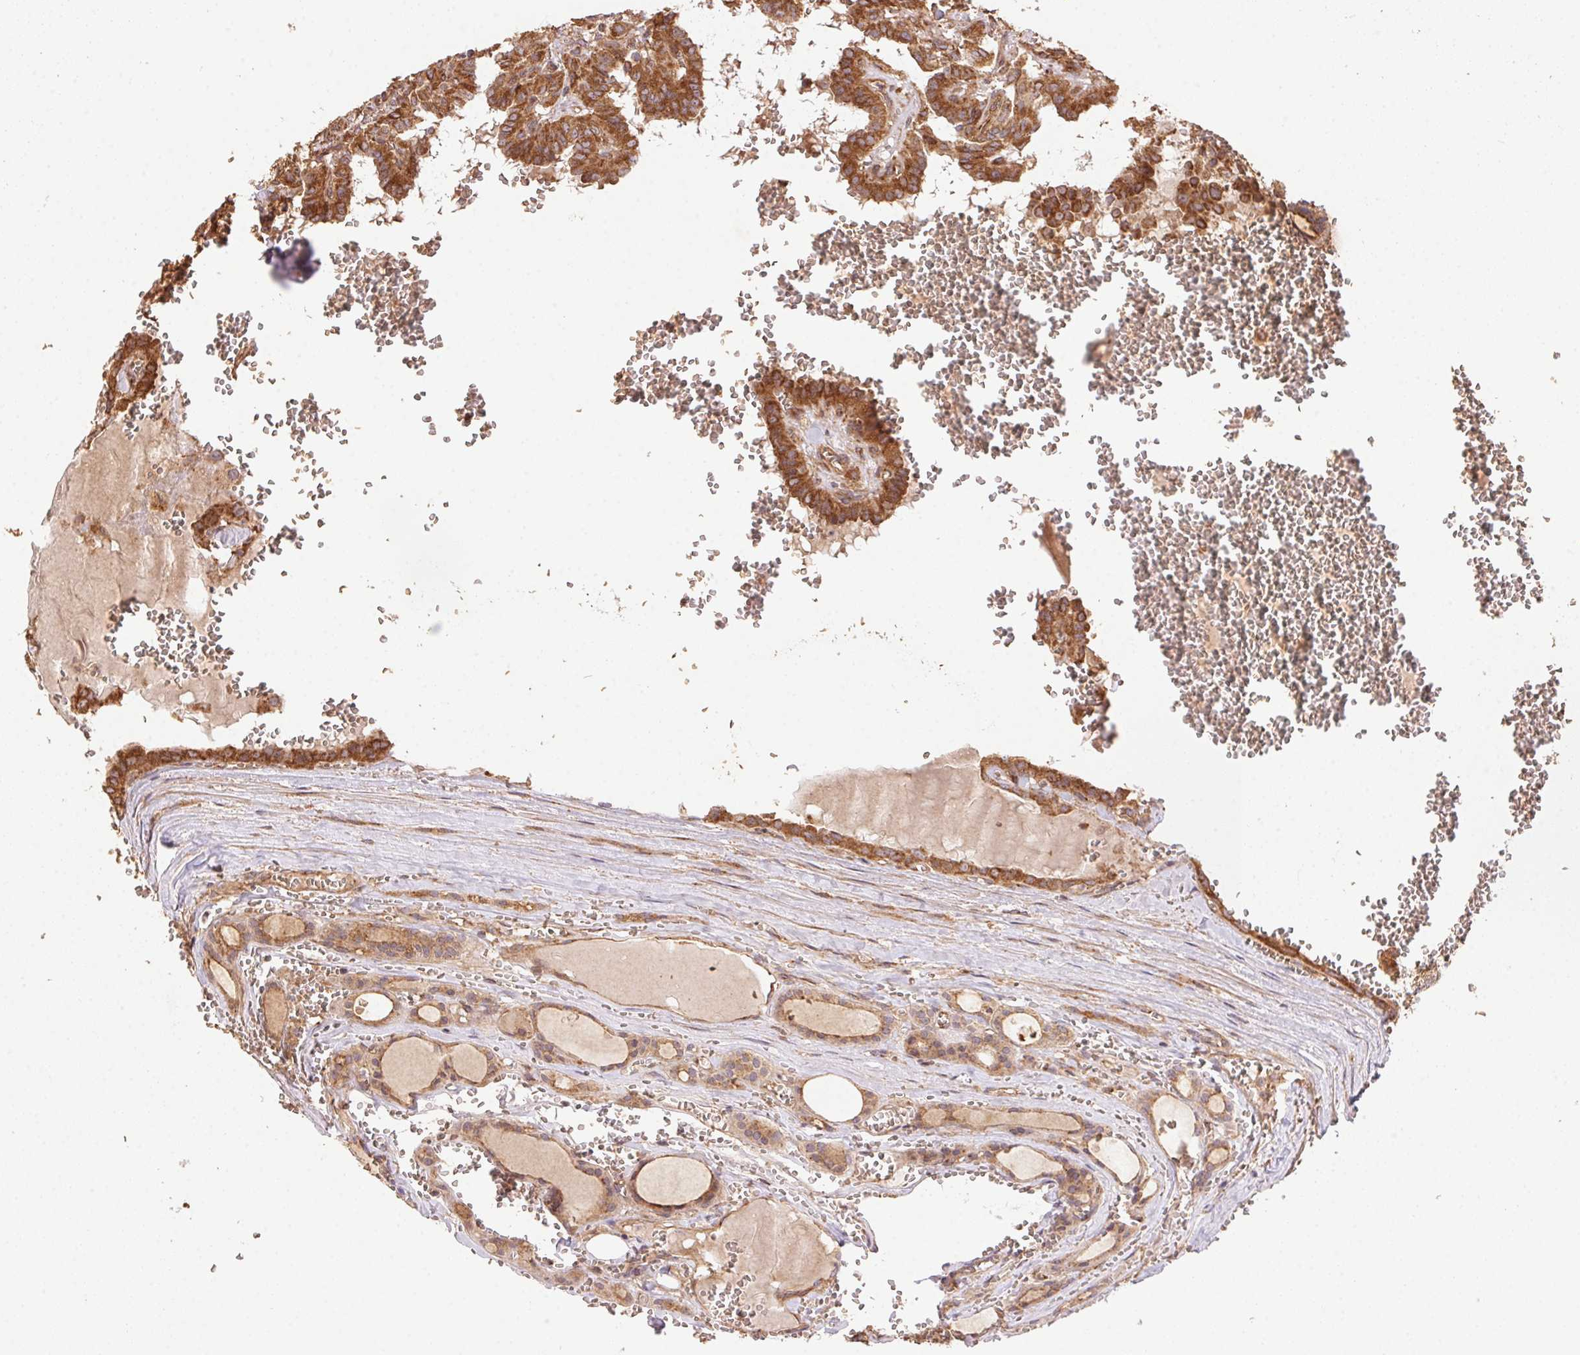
{"staining": {"intensity": "strong", "quantity": ">75%", "location": "cytoplasmic/membranous"}, "tissue": "thyroid cancer", "cell_type": "Tumor cells", "image_type": "cancer", "snomed": [{"axis": "morphology", "description": "Papillary adenocarcinoma, NOS"}, {"axis": "topography", "description": "Thyroid gland"}], "caption": "Immunohistochemistry (IHC) micrograph of neoplastic tissue: human thyroid papillary adenocarcinoma stained using immunohistochemistry displays high levels of strong protein expression localized specifically in the cytoplasmic/membranous of tumor cells, appearing as a cytoplasmic/membranous brown color.", "gene": "USE1", "patient": {"sex": "female", "age": 21}}